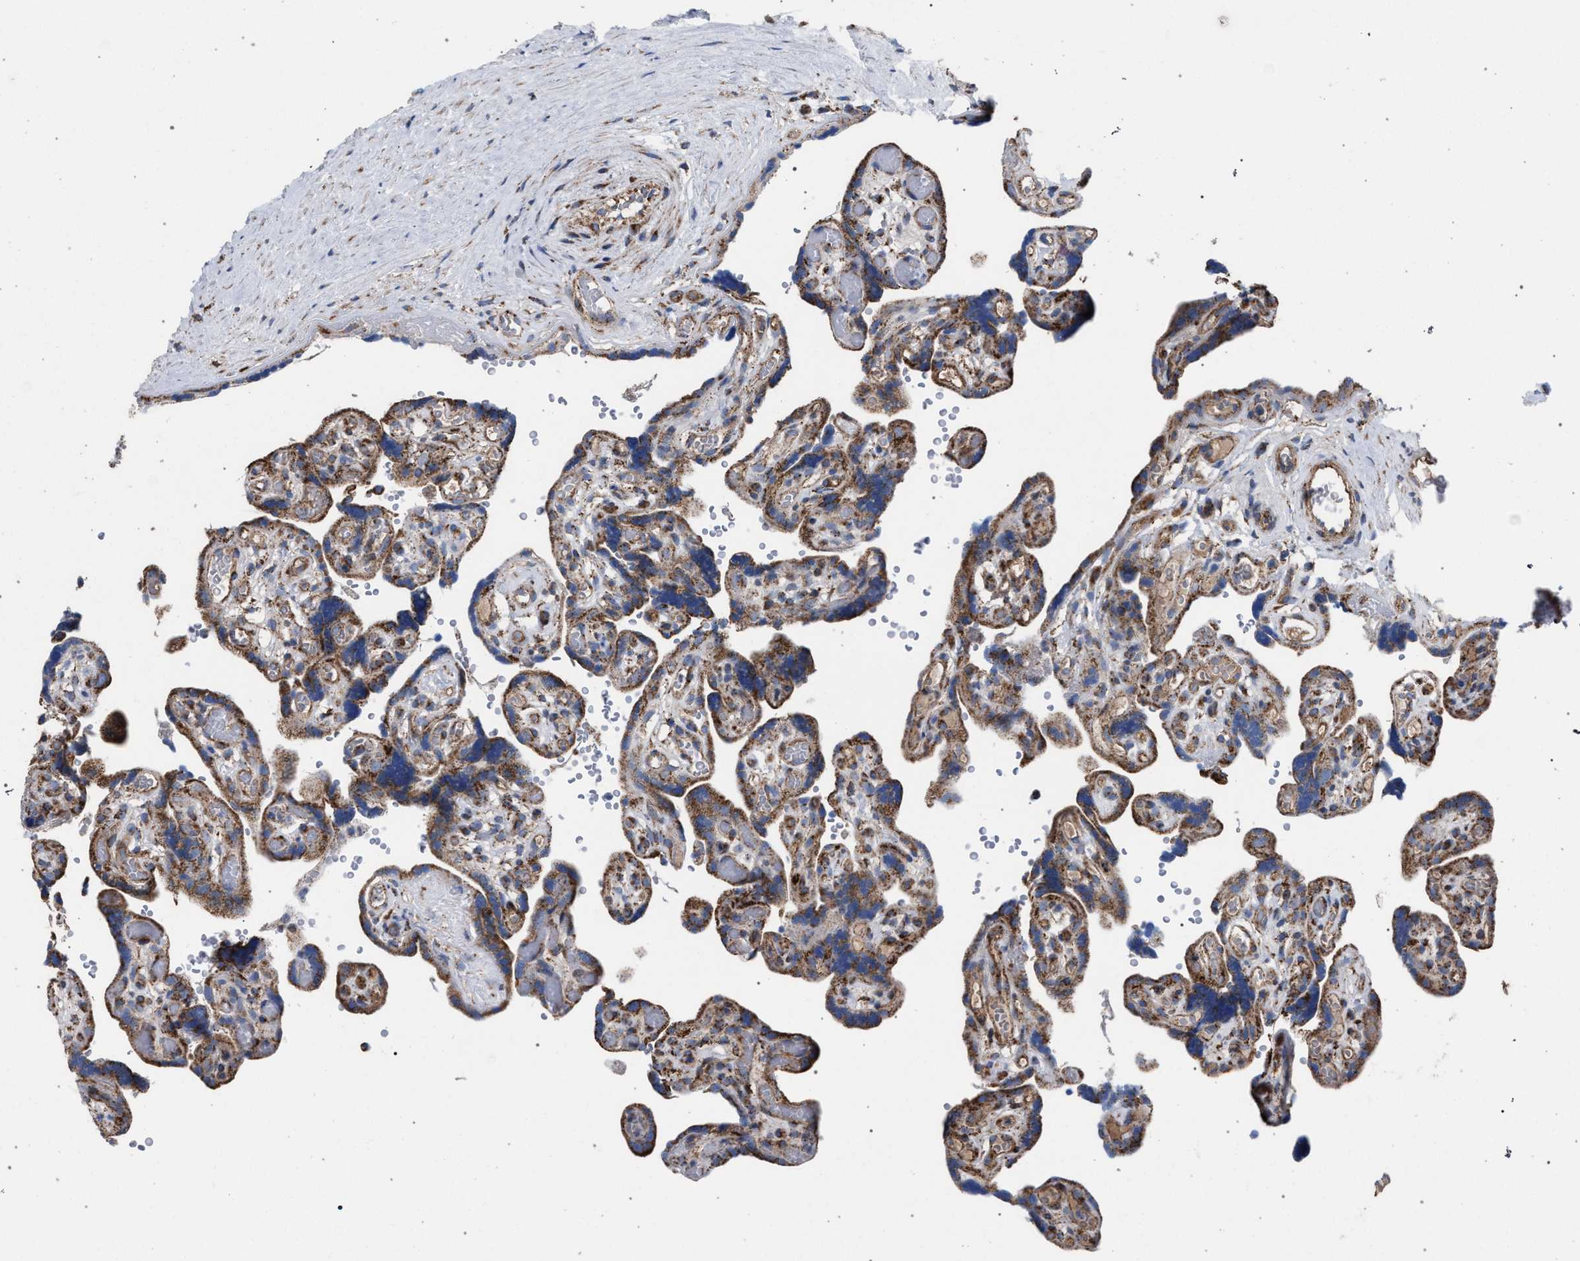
{"staining": {"intensity": "moderate", "quantity": ">75%", "location": "cytoplasmic/membranous"}, "tissue": "placenta", "cell_type": "Decidual cells", "image_type": "normal", "snomed": [{"axis": "morphology", "description": "Normal tissue, NOS"}, {"axis": "topography", "description": "Placenta"}], "caption": "Protein expression analysis of unremarkable human placenta reveals moderate cytoplasmic/membranous positivity in approximately >75% of decidual cells. The protein is stained brown, and the nuclei are stained in blue (DAB IHC with brightfield microscopy, high magnification).", "gene": "VPS13A", "patient": {"sex": "female", "age": 30}}